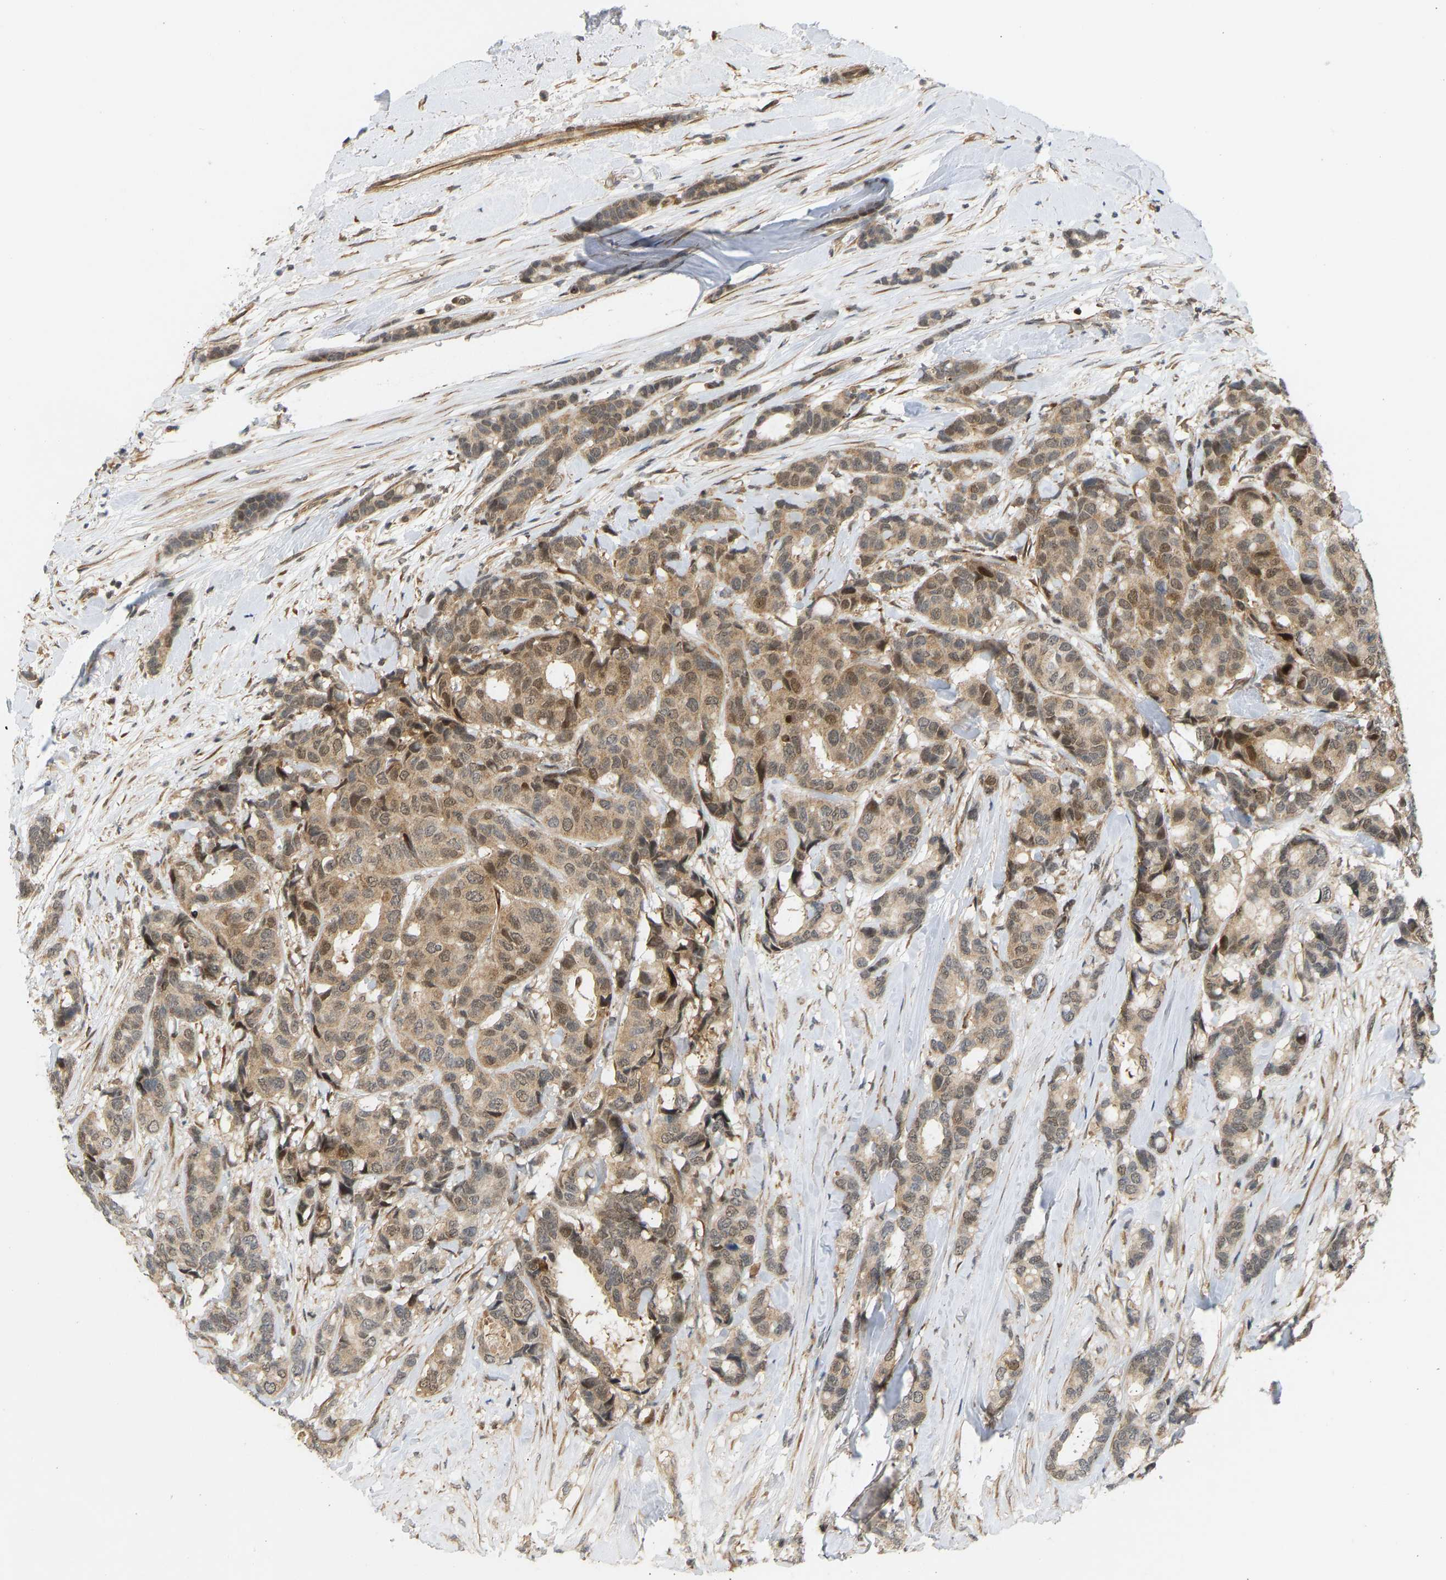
{"staining": {"intensity": "moderate", "quantity": ">75%", "location": "cytoplasmic/membranous,nuclear"}, "tissue": "breast cancer", "cell_type": "Tumor cells", "image_type": "cancer", "snomed": [{"axis": "morphology", "description": "Duct carcinoma"}, {"axis": "topography", "description": "Breast"}], "caption": "Breast intraductal carcinoma stained for a protein exhibits moderate cytoplasmic/membranous and nuclear positivity in tumor cells.", "gene": "BAG1", "patient": {"sex": "female", "age": 87}}